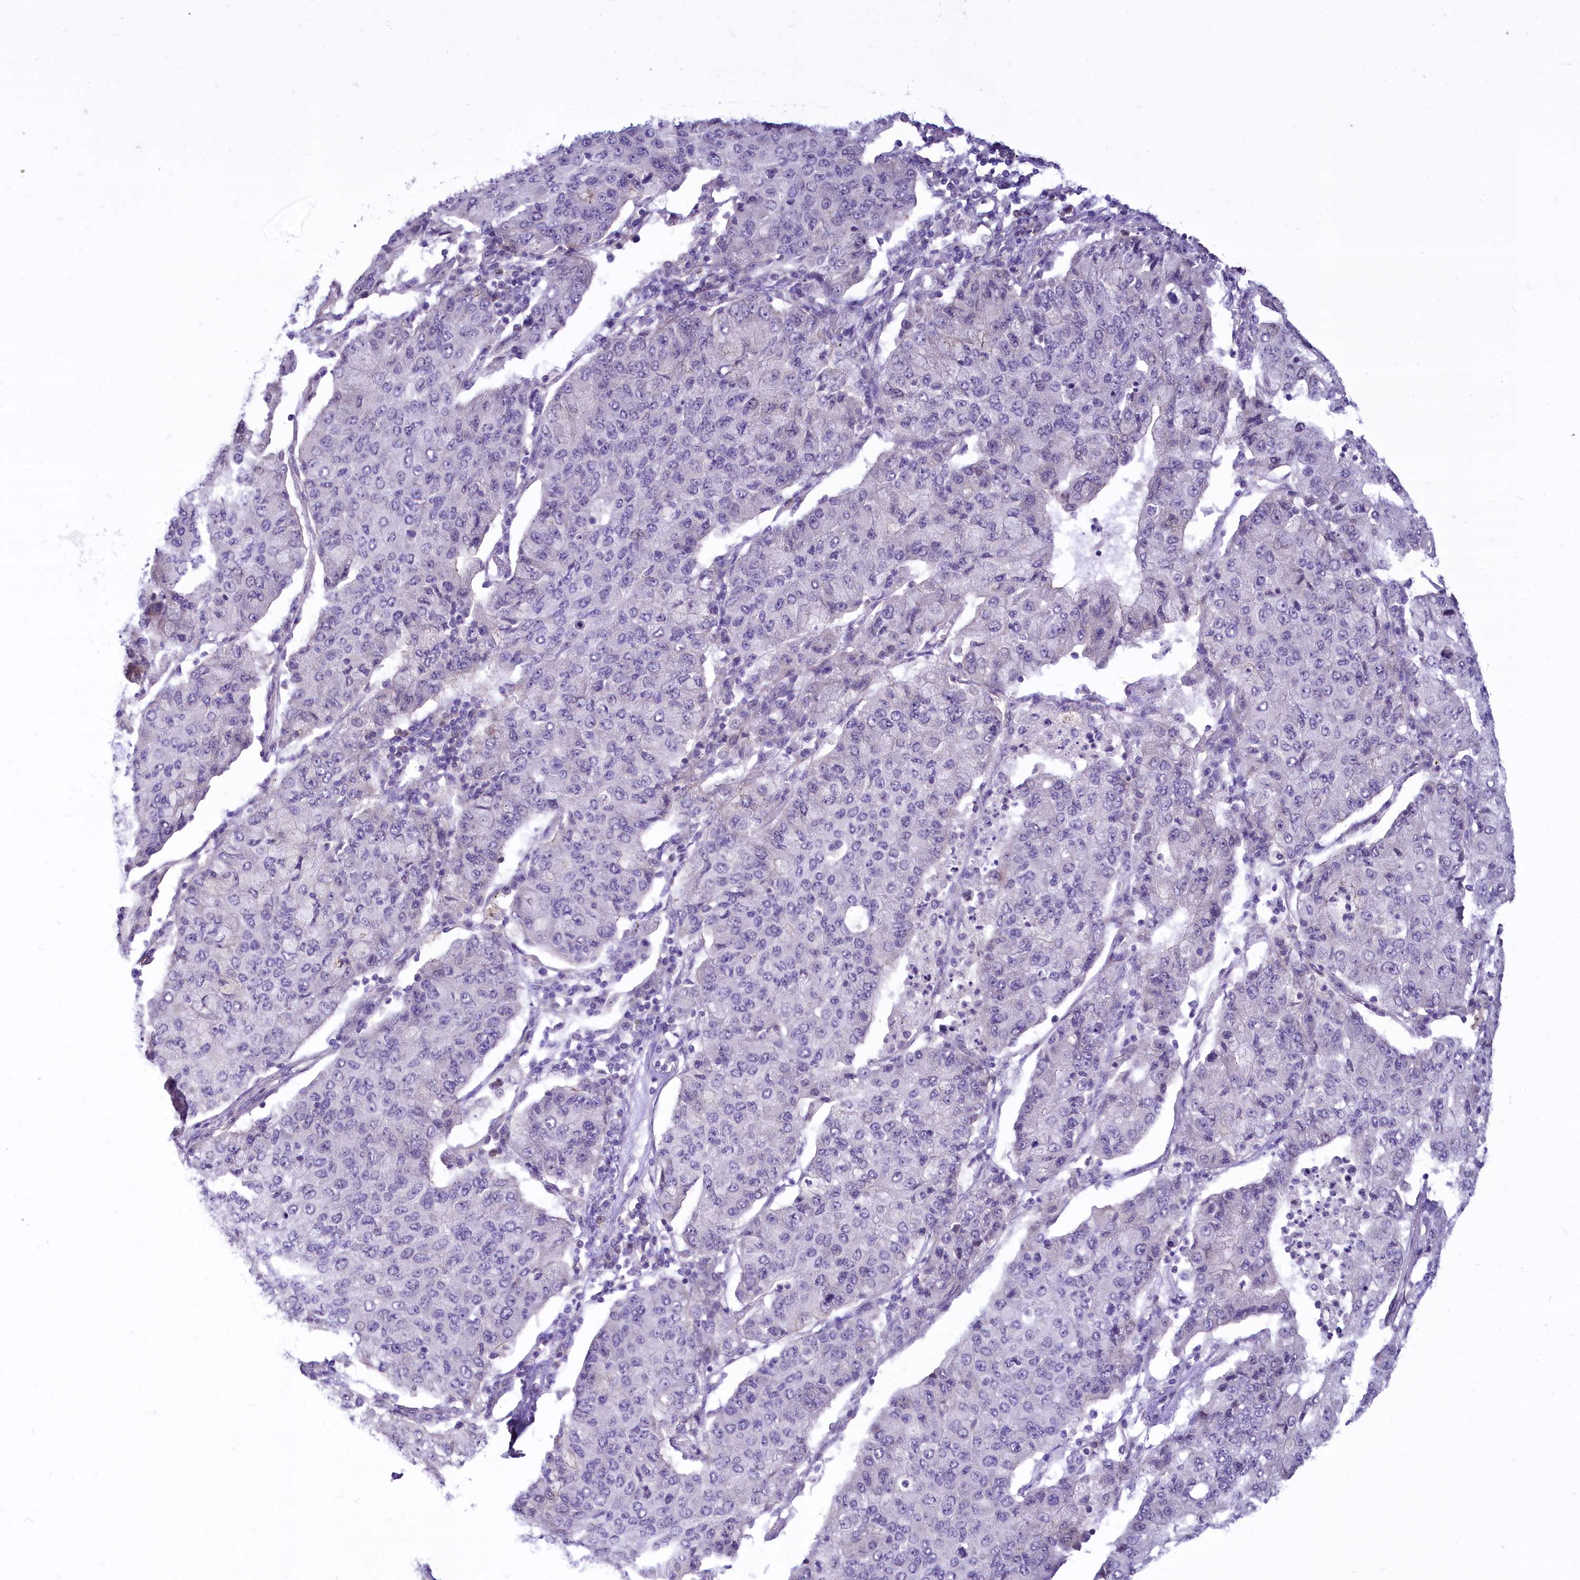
{"staining": {"intensity": "negative", "quantity": "none", "location": "none"}, "tissue": "lung cancer", "cell_type": "Tumor cells", "image_type": "cancer", "snomed": [{"axis": "morphology", "description": "Squamous cell carcinoma, NOS"}, {"axis": "topography", "description": "Lung"}], "caption": "High power microscopy image of an IHC histopathology image of lung cancer (squamous cell carcinoma), revealing no significant staining in tumor cells.", "gene": "BANK1", "patient": {"sex": "male", "age": 74}}